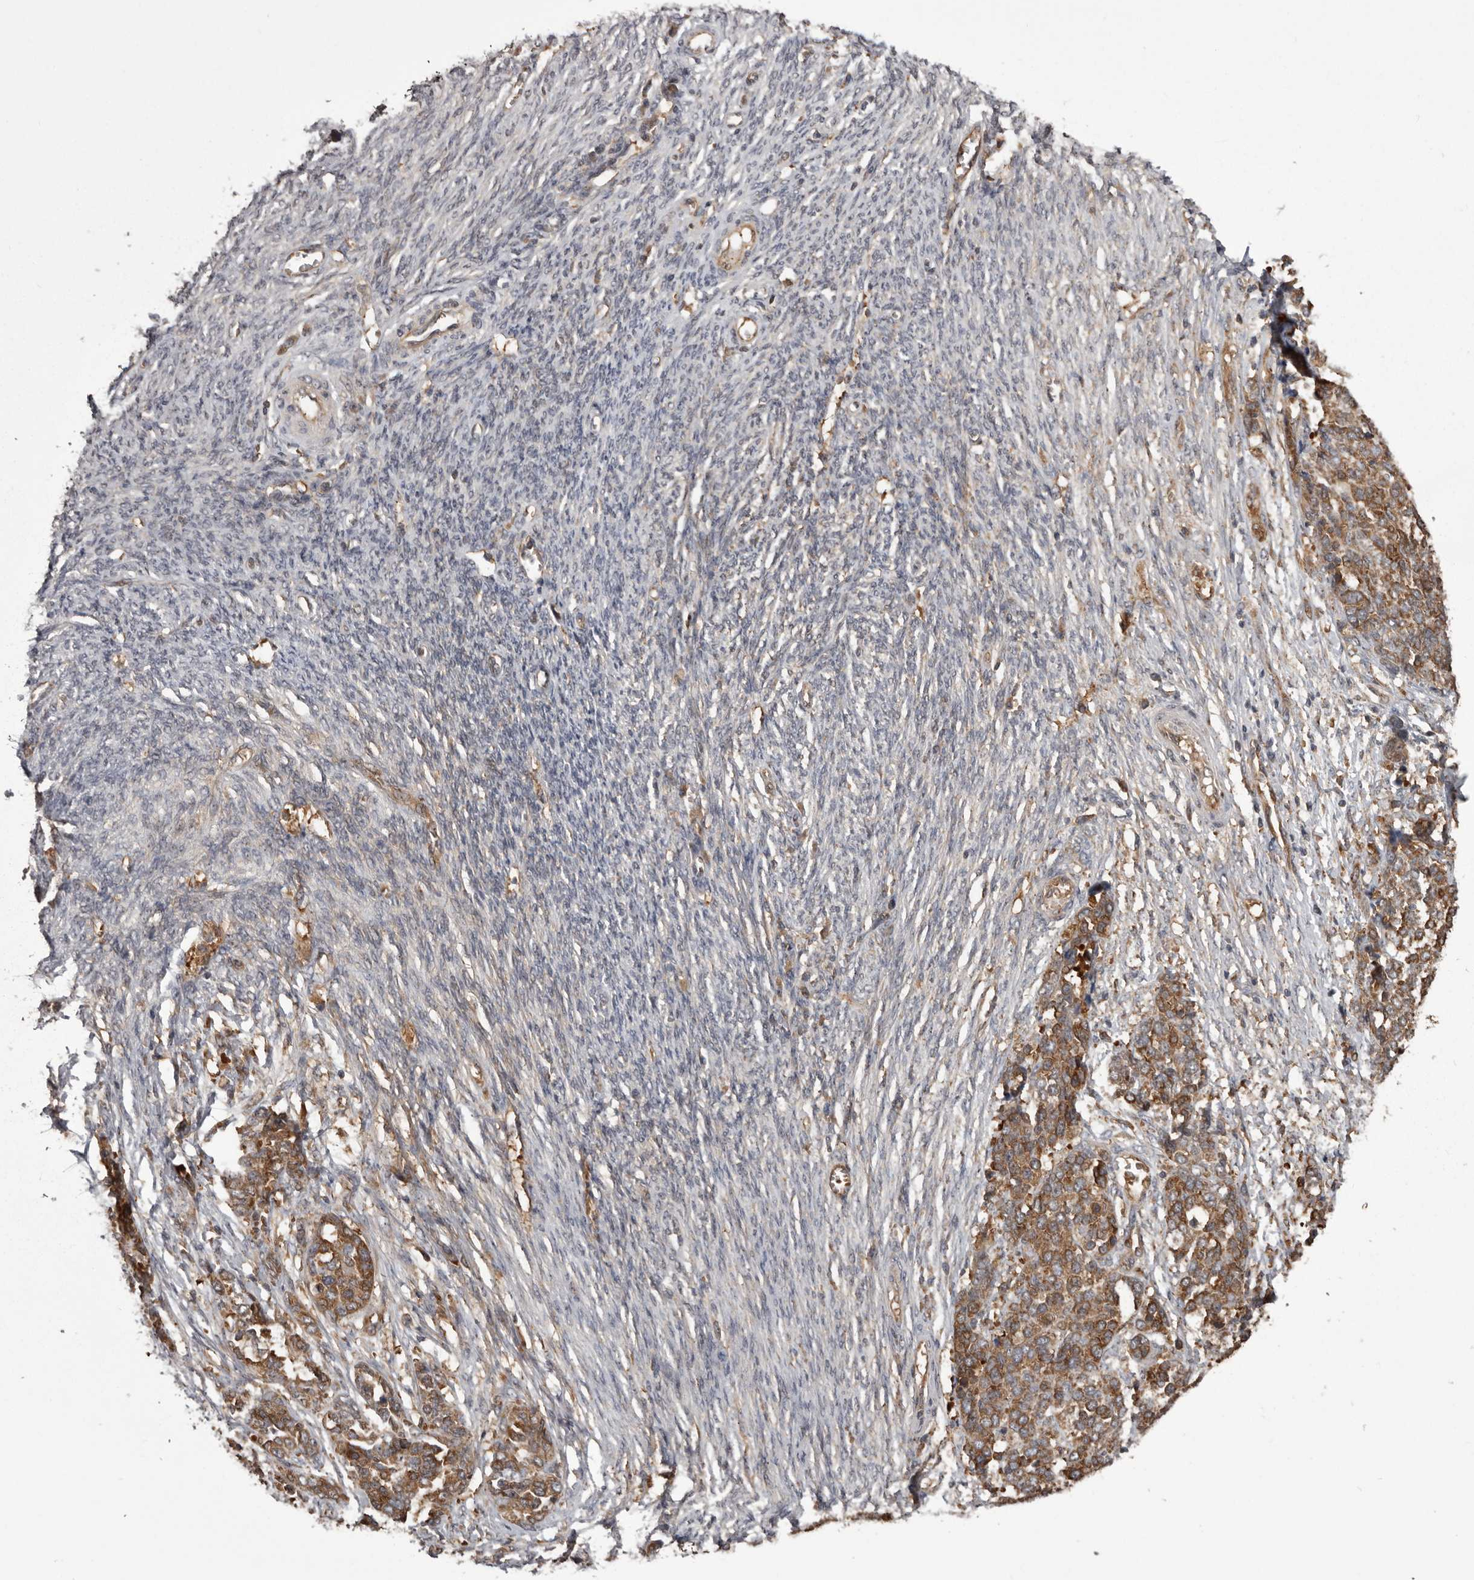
{"staining": {"intensity": "moderate", "quantity": ">75%", "location": "cytoplasmic/membranous"}, "tissue": "ovarian cancer", "cell_type": "Tumor cells", "image_type": "cancer", "snomed": [{"axis": "morphology", "description": "Cystadenocarcinoma, serous, NOS"}, {"axis": "topography", "description": "Ovary"}], "caption": "Immunohistochemistry (IHC) of human ovarian cancer (serous cystadenocarcinoma) reveals medium levels of moderate cytoplasmic/membranous staining in about >75% of tumor cells.", "gene": "DARS1", "patient": {"sex": "female", "age": 44}}